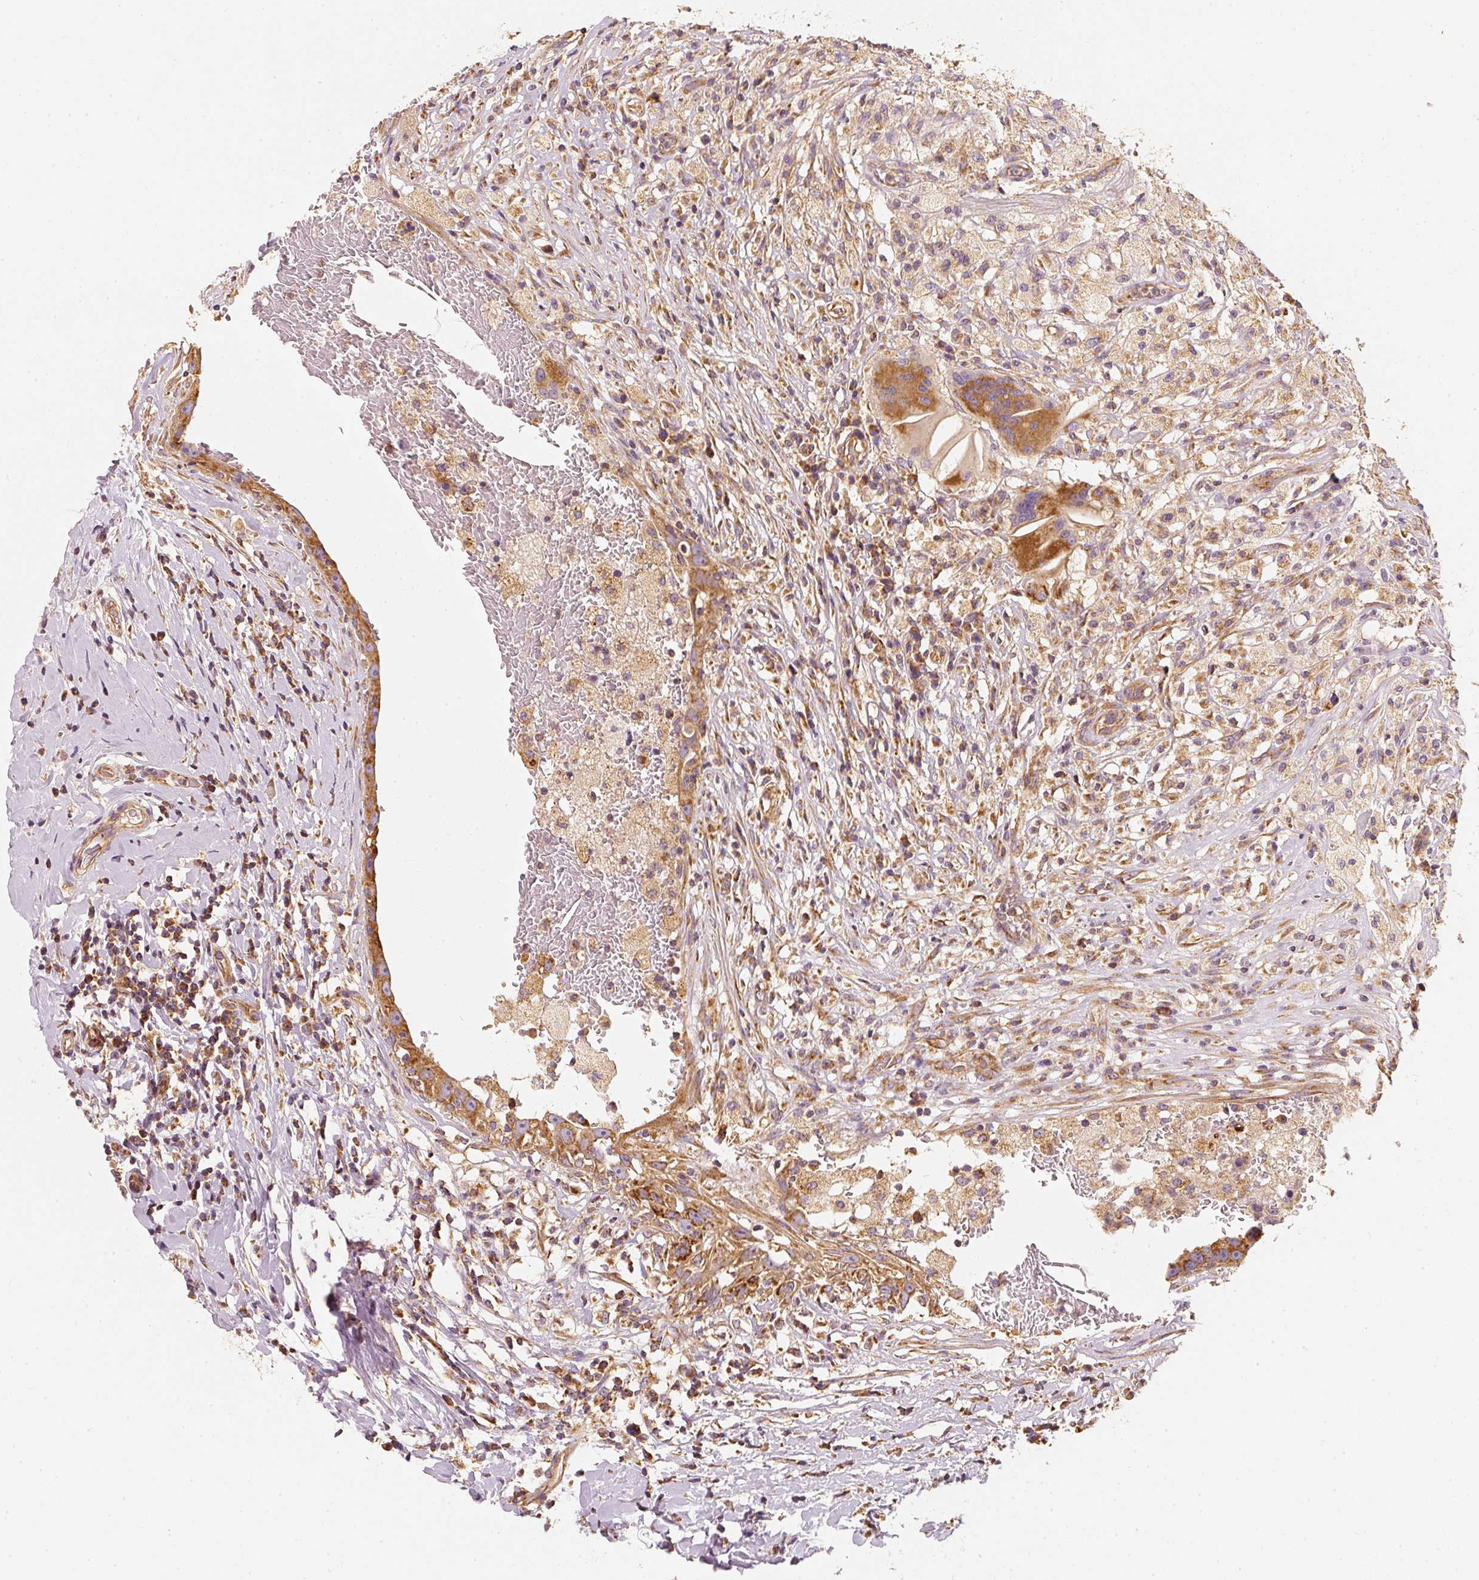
{"staining": {"intensity": "moderate", "quantity": ">75%", "location": "cytoplasmic/membranous"}, "tissue": "breast cancer", "cell_type": "Tumor cells", "image_type": "cancer", "snomed": [{"axis": "morphology", "description": "Duct carcinoma"}, {"axis": "topography", "description": "Breast"}], "caption": "This is a micrograph of IHC staining of intraductal carcinoma (breast), which shows moderate staining in the cytoplasmic/membranous of tumor cells.", "gene": "TOMM40", "patient": {"sex": "female", "age": 27}}